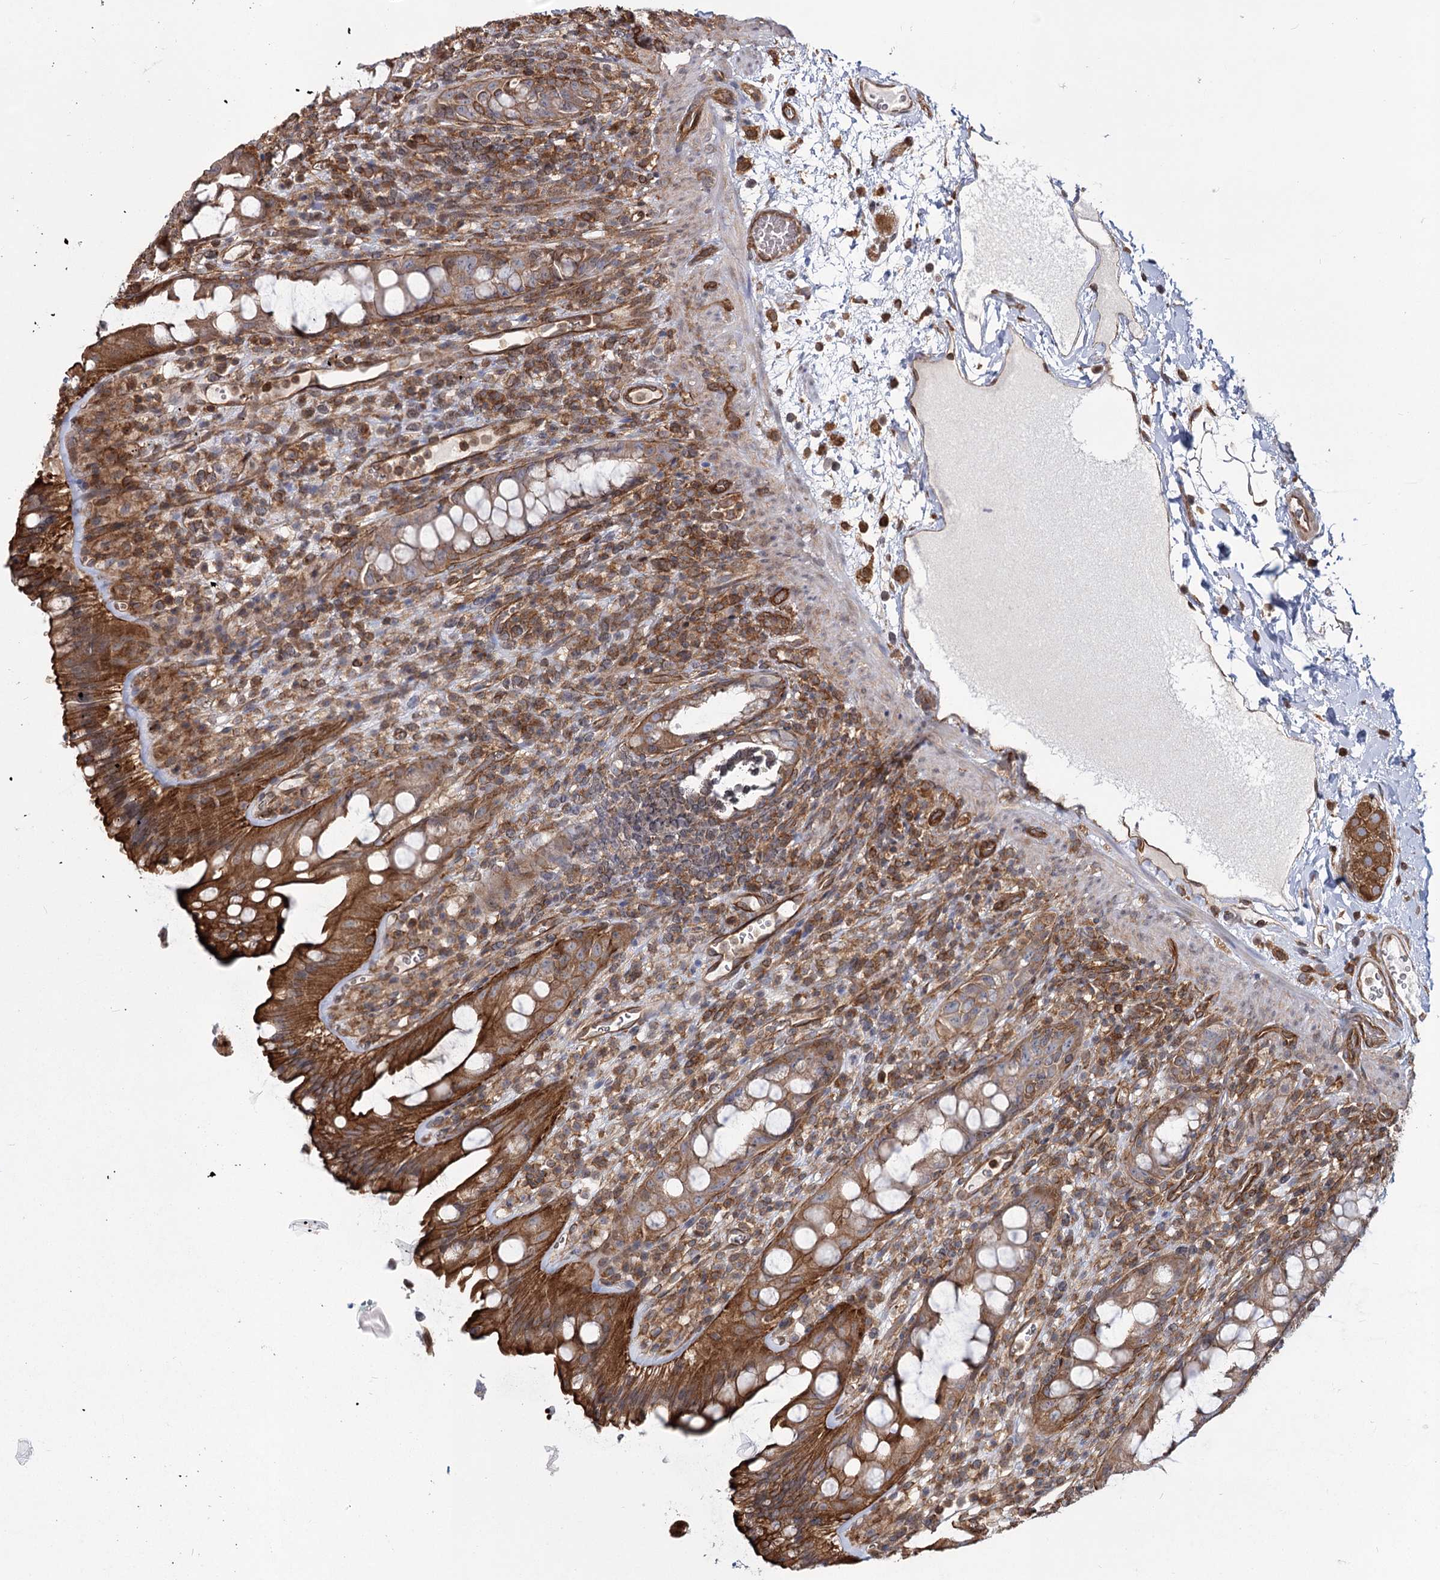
{"staining": {"intensity": "strong", "quantity": ">75%", "location": "cytoplasmic/membranous"}, "tissue": "rectum", "cell_type": "Glandular cells", "image_type": "normal", "snomed": [{"axis": "morphology", "description": "Normal tissue, NOS"}, {"axis": "topography", "description": "Rectum"}], "caption": "Brown immunohistochemical staining in unremarkable human rectum shows strong cytoplasmic/membranous positivity in approximately >75% of glandular cells. (Stains: DAB (3,3'-diaminobenzidine) in brown, nuclei in blue, Microscopy: brightfield microscopy at high magnification).", "gene": "IQSEC1", "patient": {"sex": "female", "age": 57}}